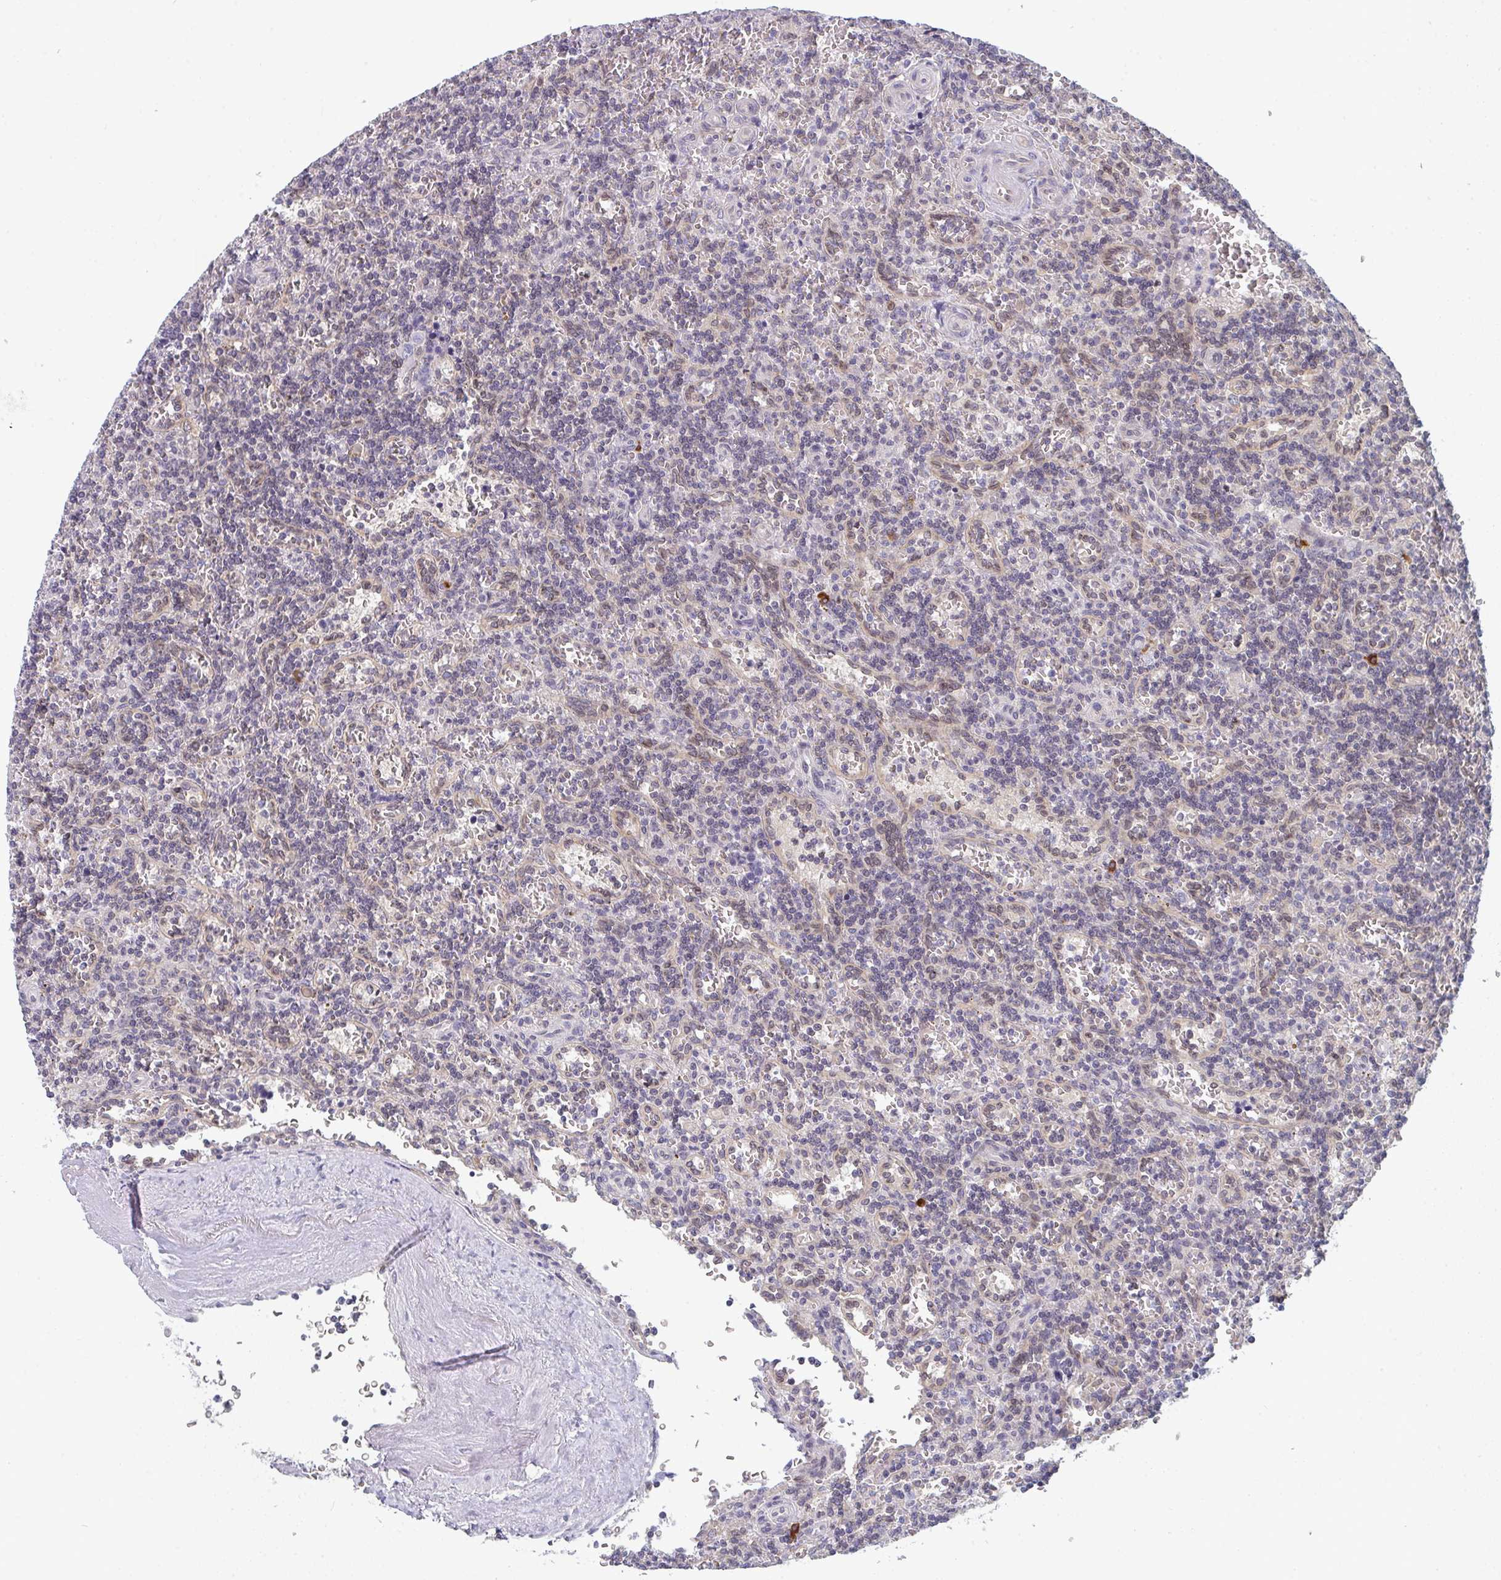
{"staining": {"intensity": "negative", "quantity": "none", "location": "none"}, "tissue": "lymphoma", "cell_type": "Tumor cells", "image_type": "cancer", "snomed": [{"axis": "morphology", "description": "Malignant lymphoma, non-Hodgkin's type, Low grade"}, {"axis": "topography", "description": "Spleen"}], "caption": "Low-grade malignant lymphoma, non-Hodgkin's type stained for a protein using immunohistochemistry reveals no staining tumor cells.", "gene": "LYSMD4", "patient": {"sex": "male", "age": 73}}